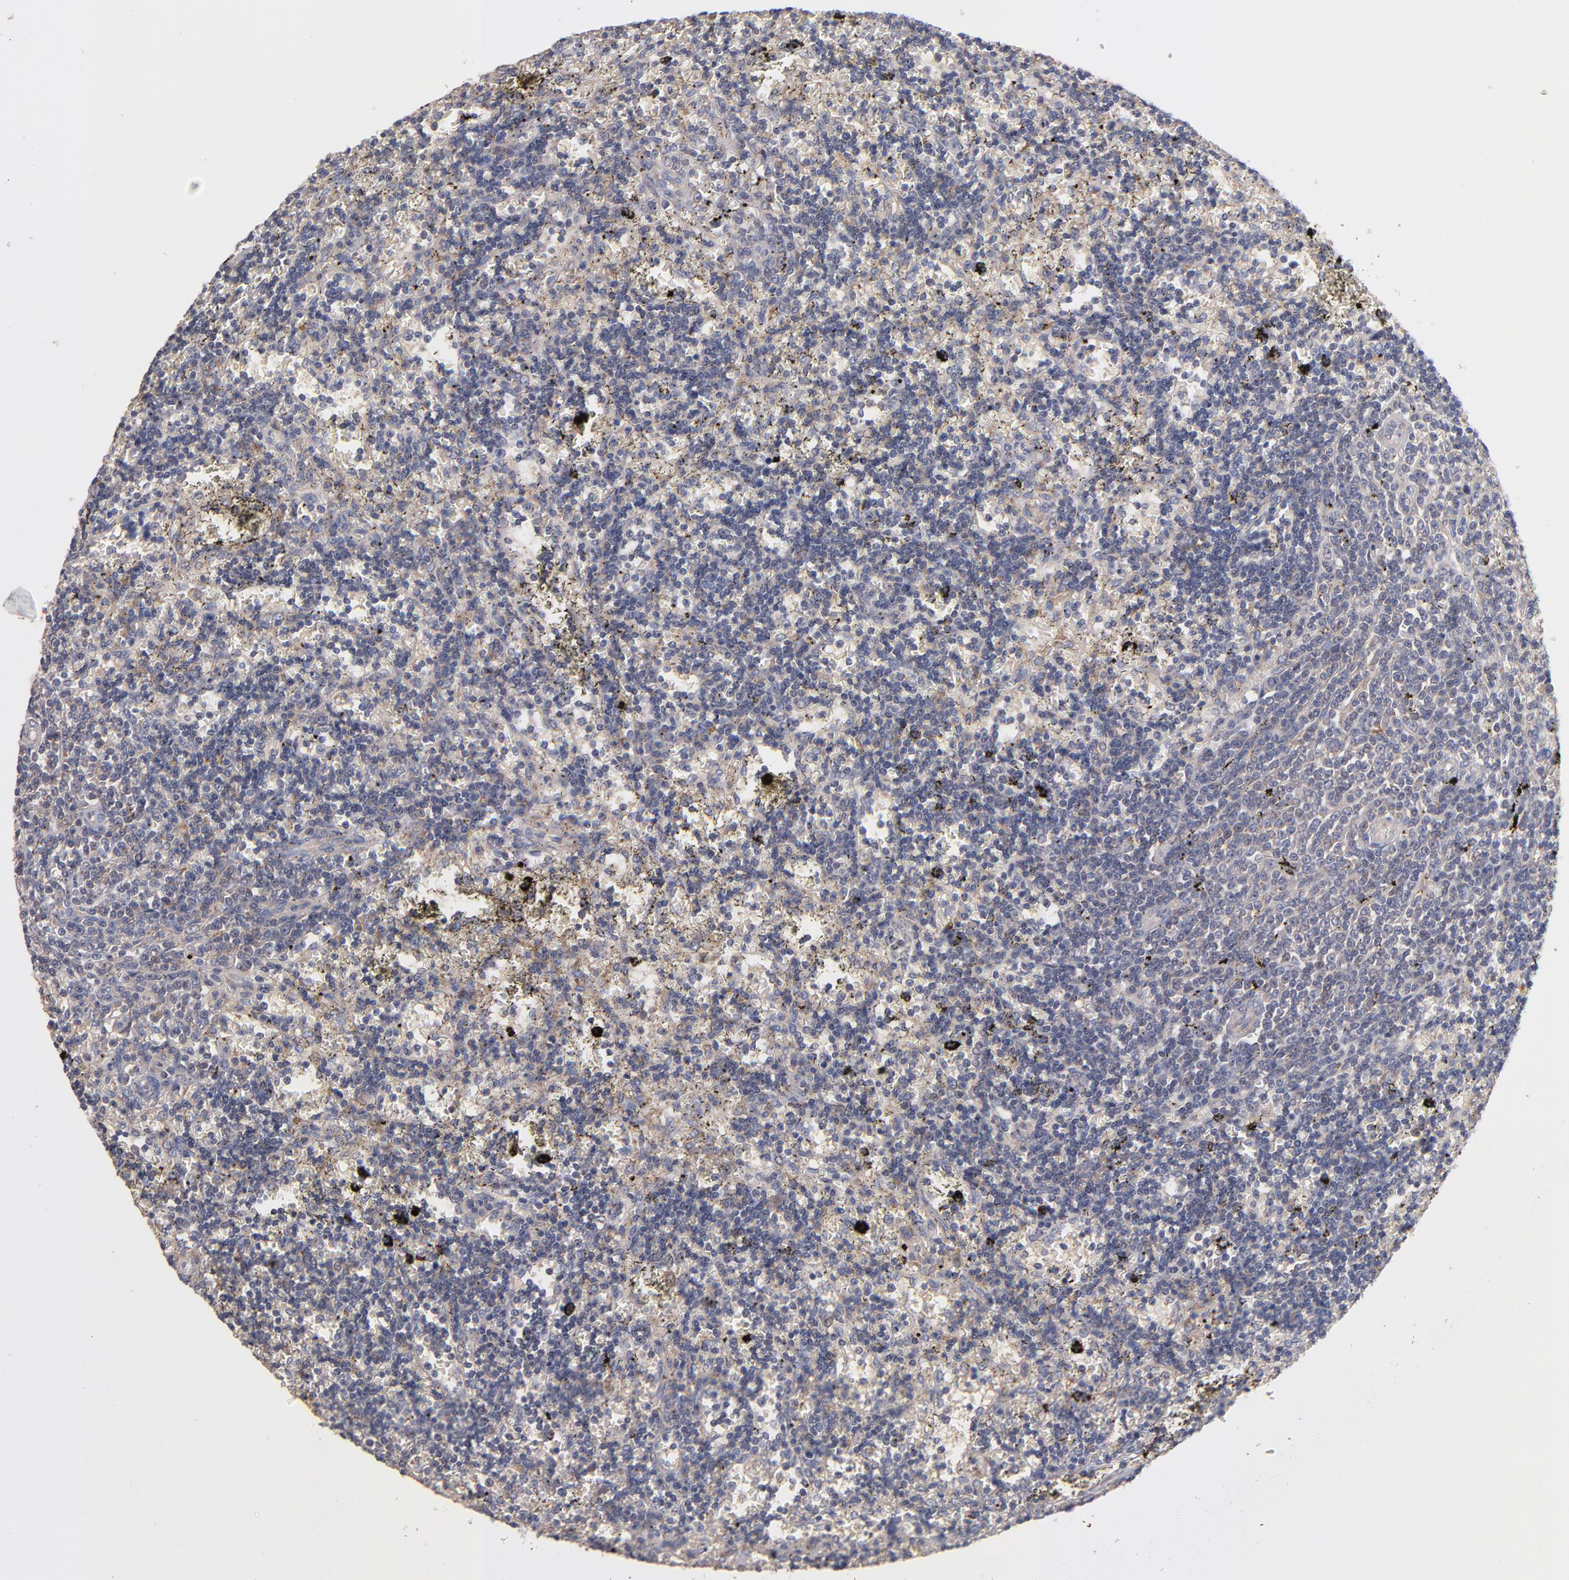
{"staining": {"intensity": "weak", "quantity": "25%-75%", "location": "cytoplasmic/membranous"}, "tissue": "lymphoma", "cell_type": "Tumor cells", "image_type": "cancer", "snomed": [{"axis": "morphology", "description": "Malignant lymphoma, non-Hodgkin's type, Low grade"}, {"axis": "topography", "description": "Spleen"}], "caption": "Protein expression analysis of lymphoma displays weak cytoplasmic/membranous positivity in about 25%-75% of tumor cells.", "gene": "DACT1", "patient": {"sex": "male", "age": 60}}